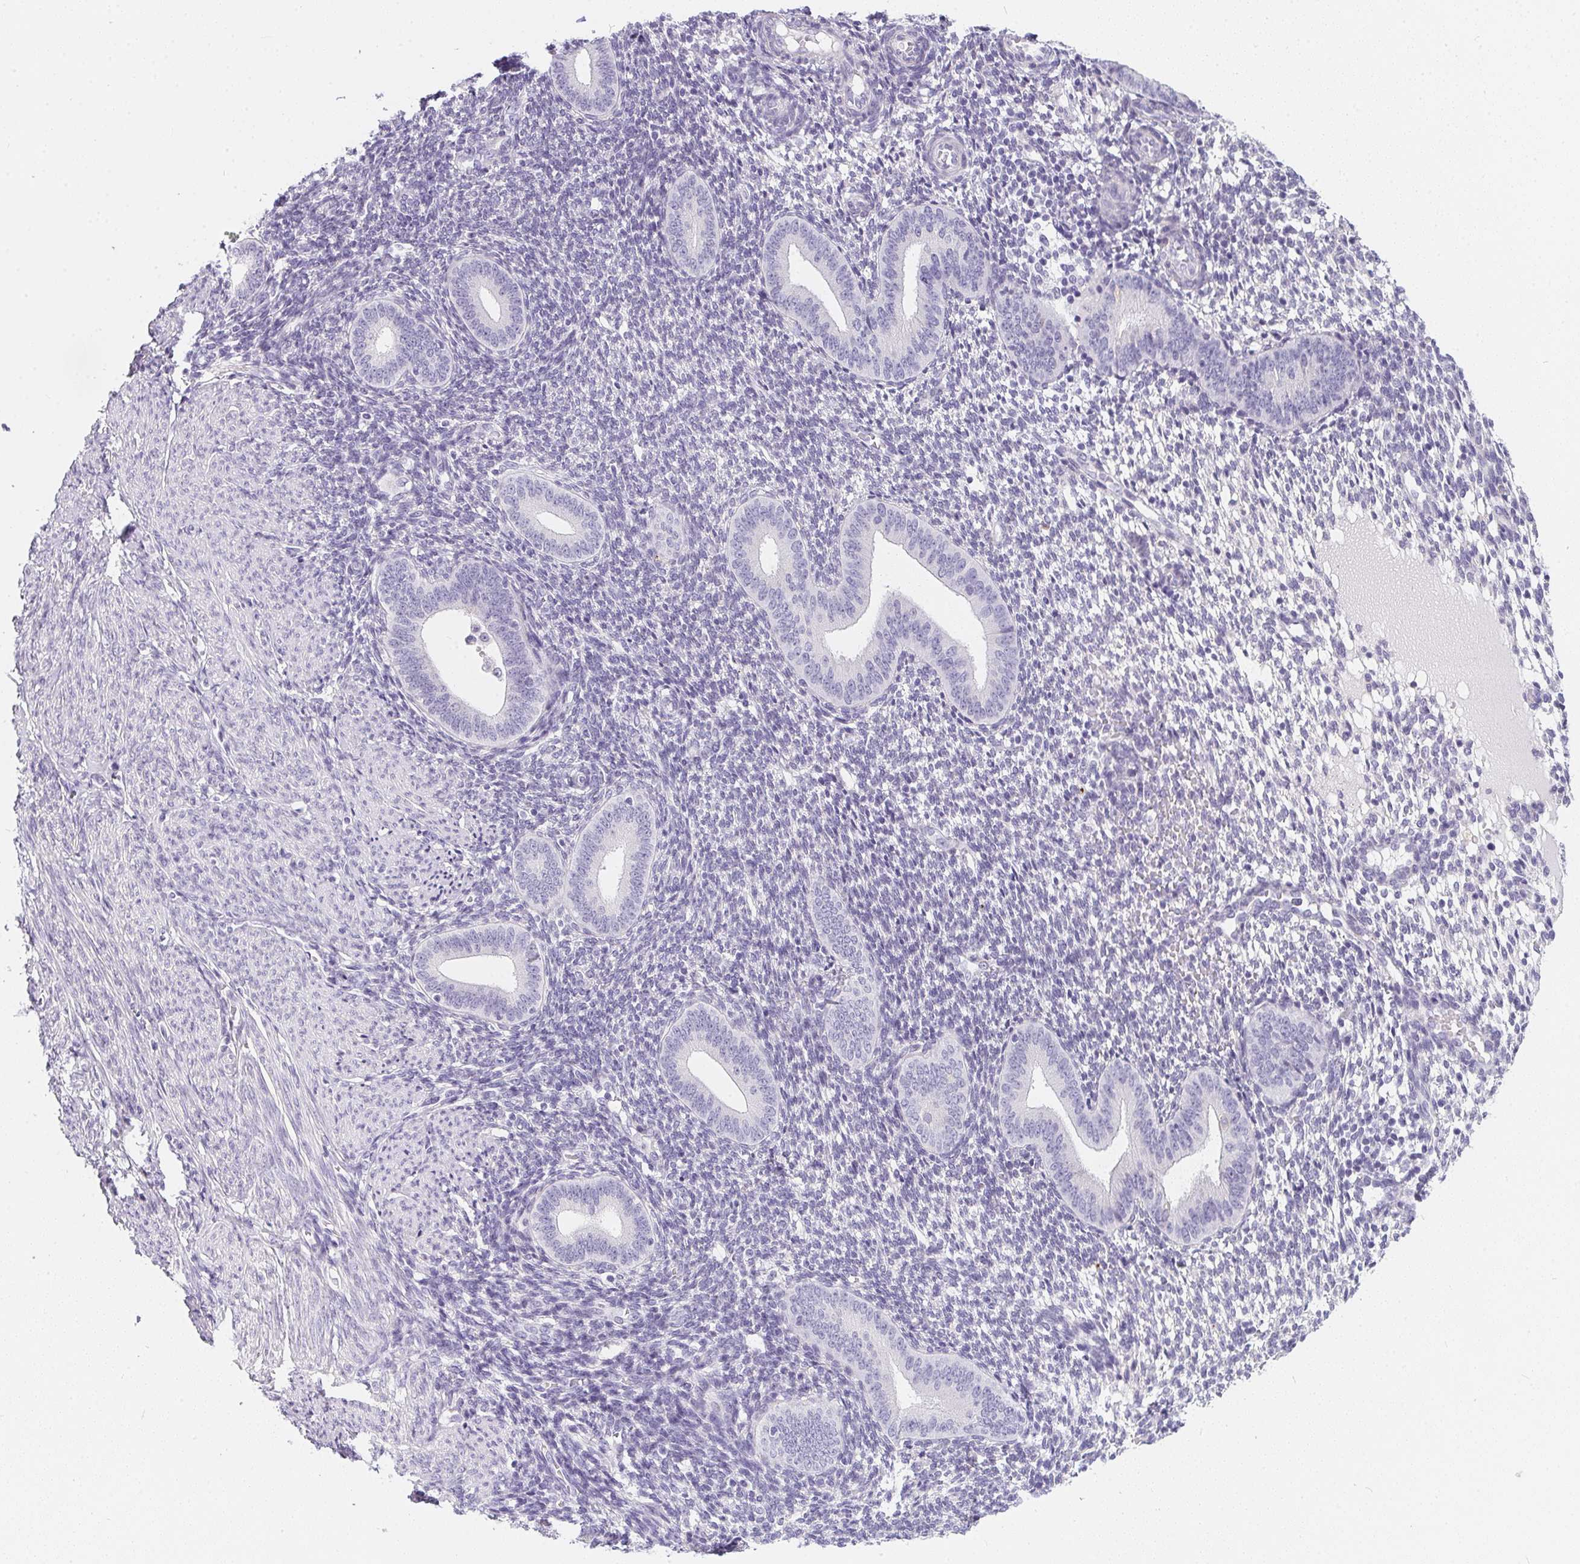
{"staining": {"intensity": "negative", "quantity": "none", "location": "none"}, "tissue": "endometrium", "cell_type": "Cells in endometrial stroma", "image_type": "normal", "snomed": [{"axis": "morphology", "description": "Normal tissue, NOS"}, {"axis": "topography", "description": "Endometrium"}], "caption": "Immunohistochemical staining of unremarkable endometrium reveals no significant staining in cells in endometrial stroma.", "gene": "MAP1A", "patient": {"sex": "female", "age": 40}}